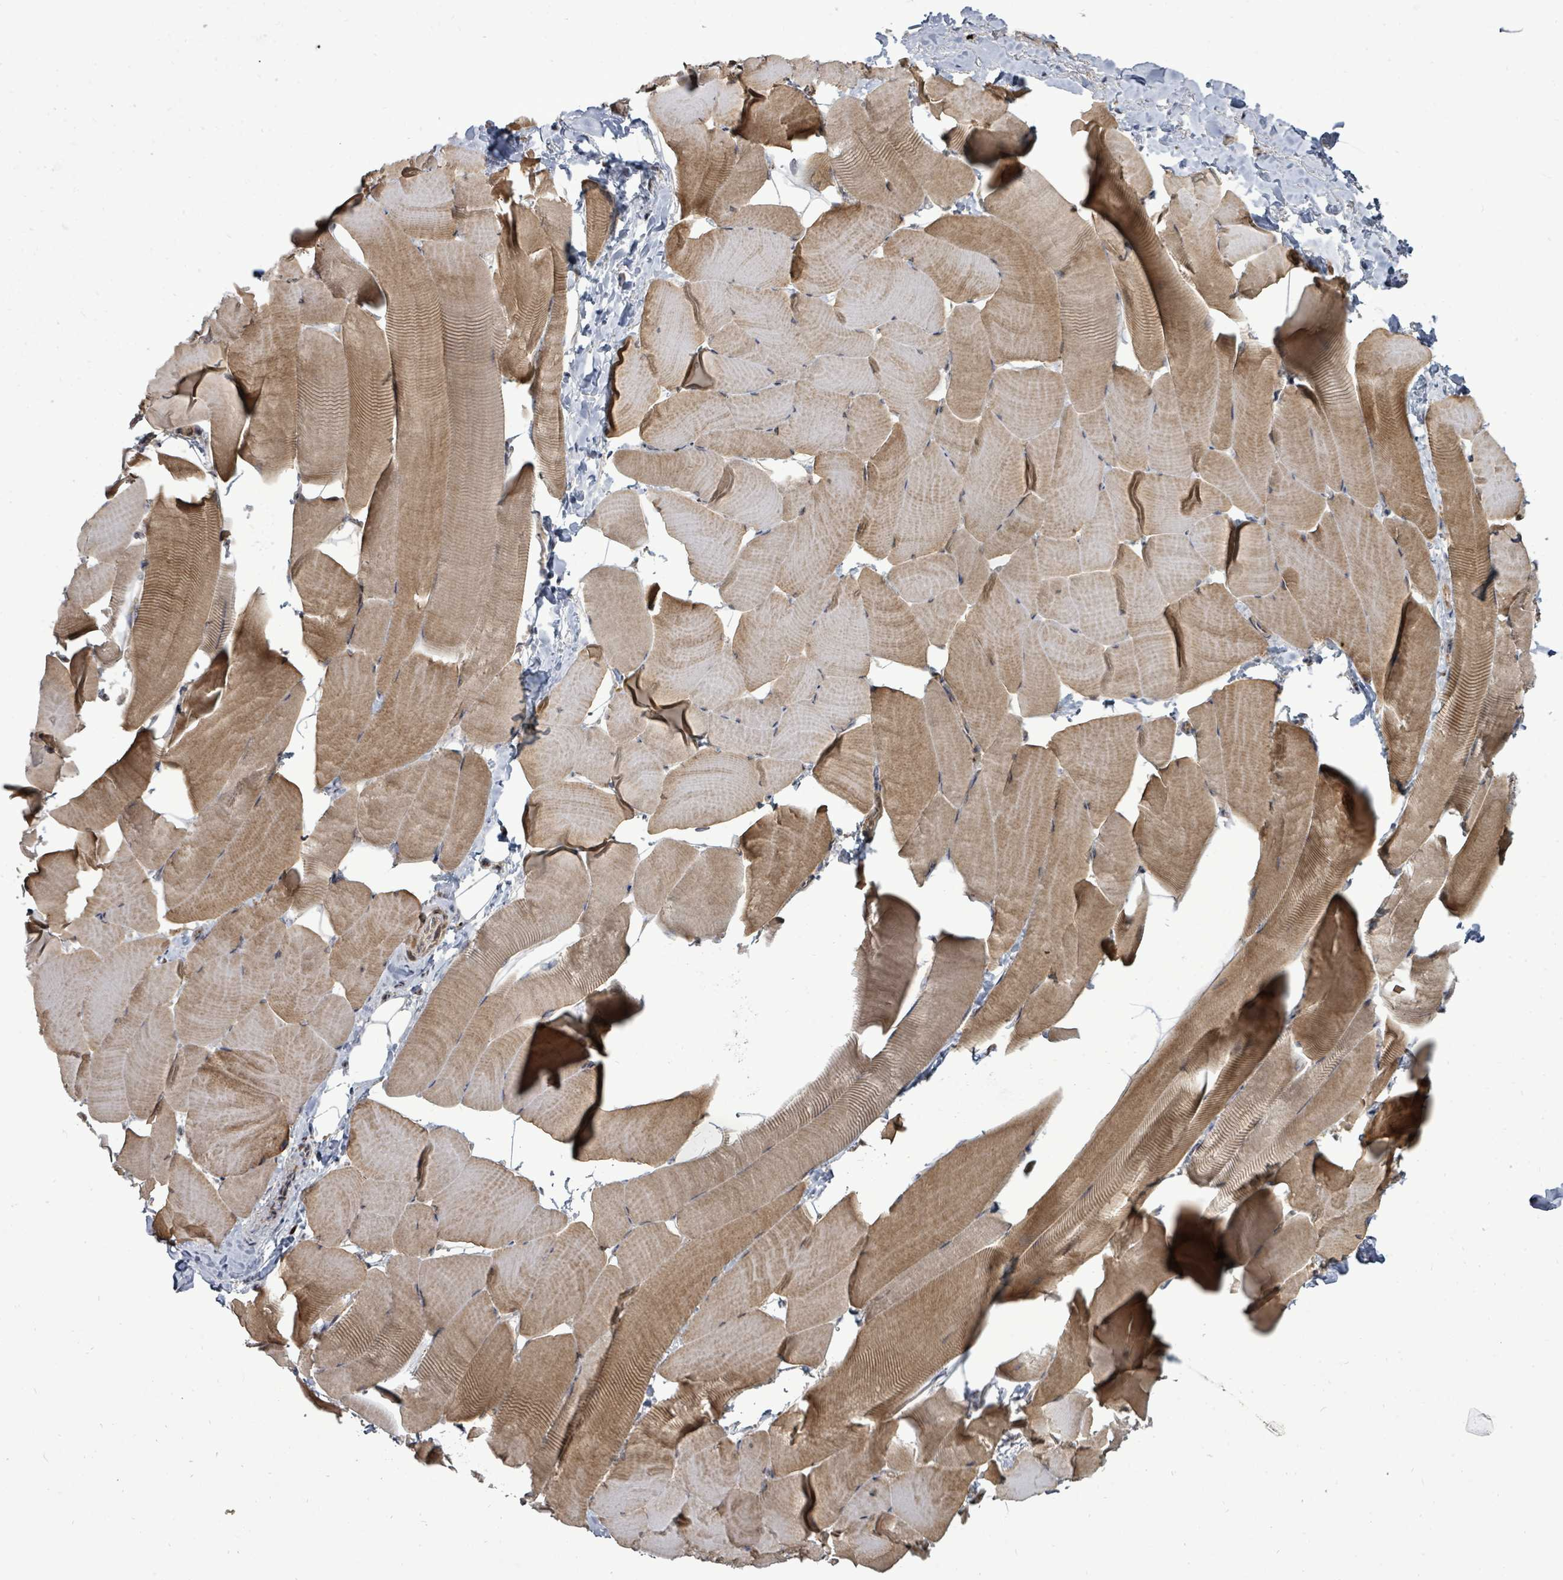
{"staining": {"intensity": "moderate", "quantity": "25%-75%", "location": "cytoplasmic/membranous"}, "tissue": "skeletal muscle", "cell_type": "Myocytes", "image_type": "normal", "snomed": [{"axis": "morphology", "description": "Normal tissue, NOS"}, {"axis": "topography", "description": "Skeletal muscle"}], "caption": "DAB (3,3'-diaminobenzidine) immunohistochemical staining of unremarkable skeletal muscle reveals moderate cytoplasmic/membranous protein staining in approximately 25%-75% of myocytes. (DAB (3,3'-diaminobenzidine) IHC with brightfield microscopy, high magnification).", "gene": "EIF3CL", "patient": {"sex": "male", "age": 25}}